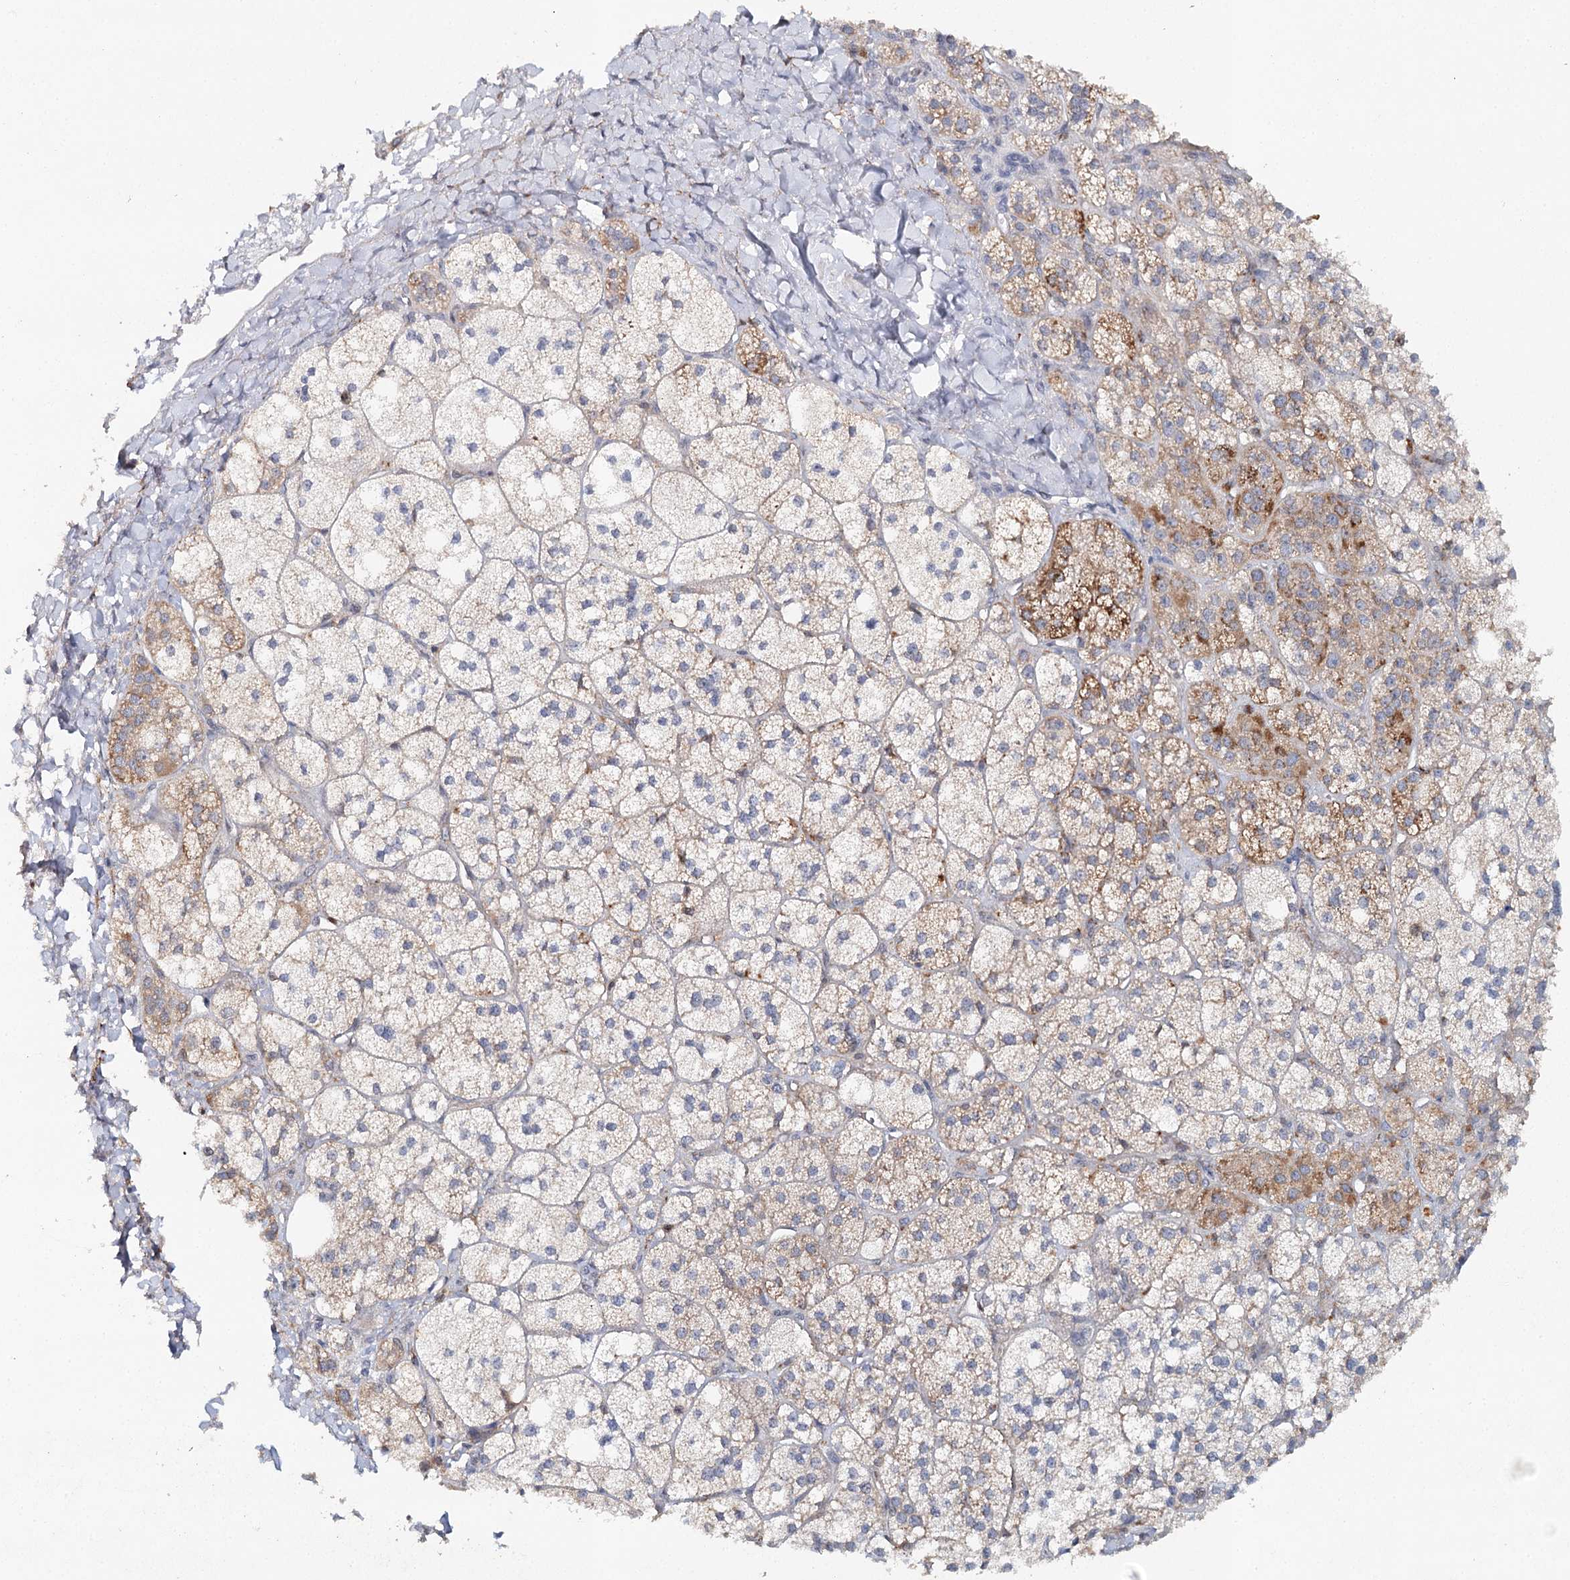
{"staining": {"intensity": "strong", "quantity": "<25%", "location": "cytoplasmic/membranous"}, "tissue": "adrenal gland", "cell_type": "Glandular cells", "image_type": "normal", "snomed": [{"axis": "morphology", "description": "Normal tissue, NOS"}, {"axis": "topography", "description": "Adrenal gland"}], "caption": "The histopathology image exhibits immunohistochemical staining of unremarkable adrenal gland. There is strong cytoplasmic/membranous expression is identified in approximately <25% of glandular cells.", "gene": "SLC41A2", "patient": {"sex": "male", "age": 61}}